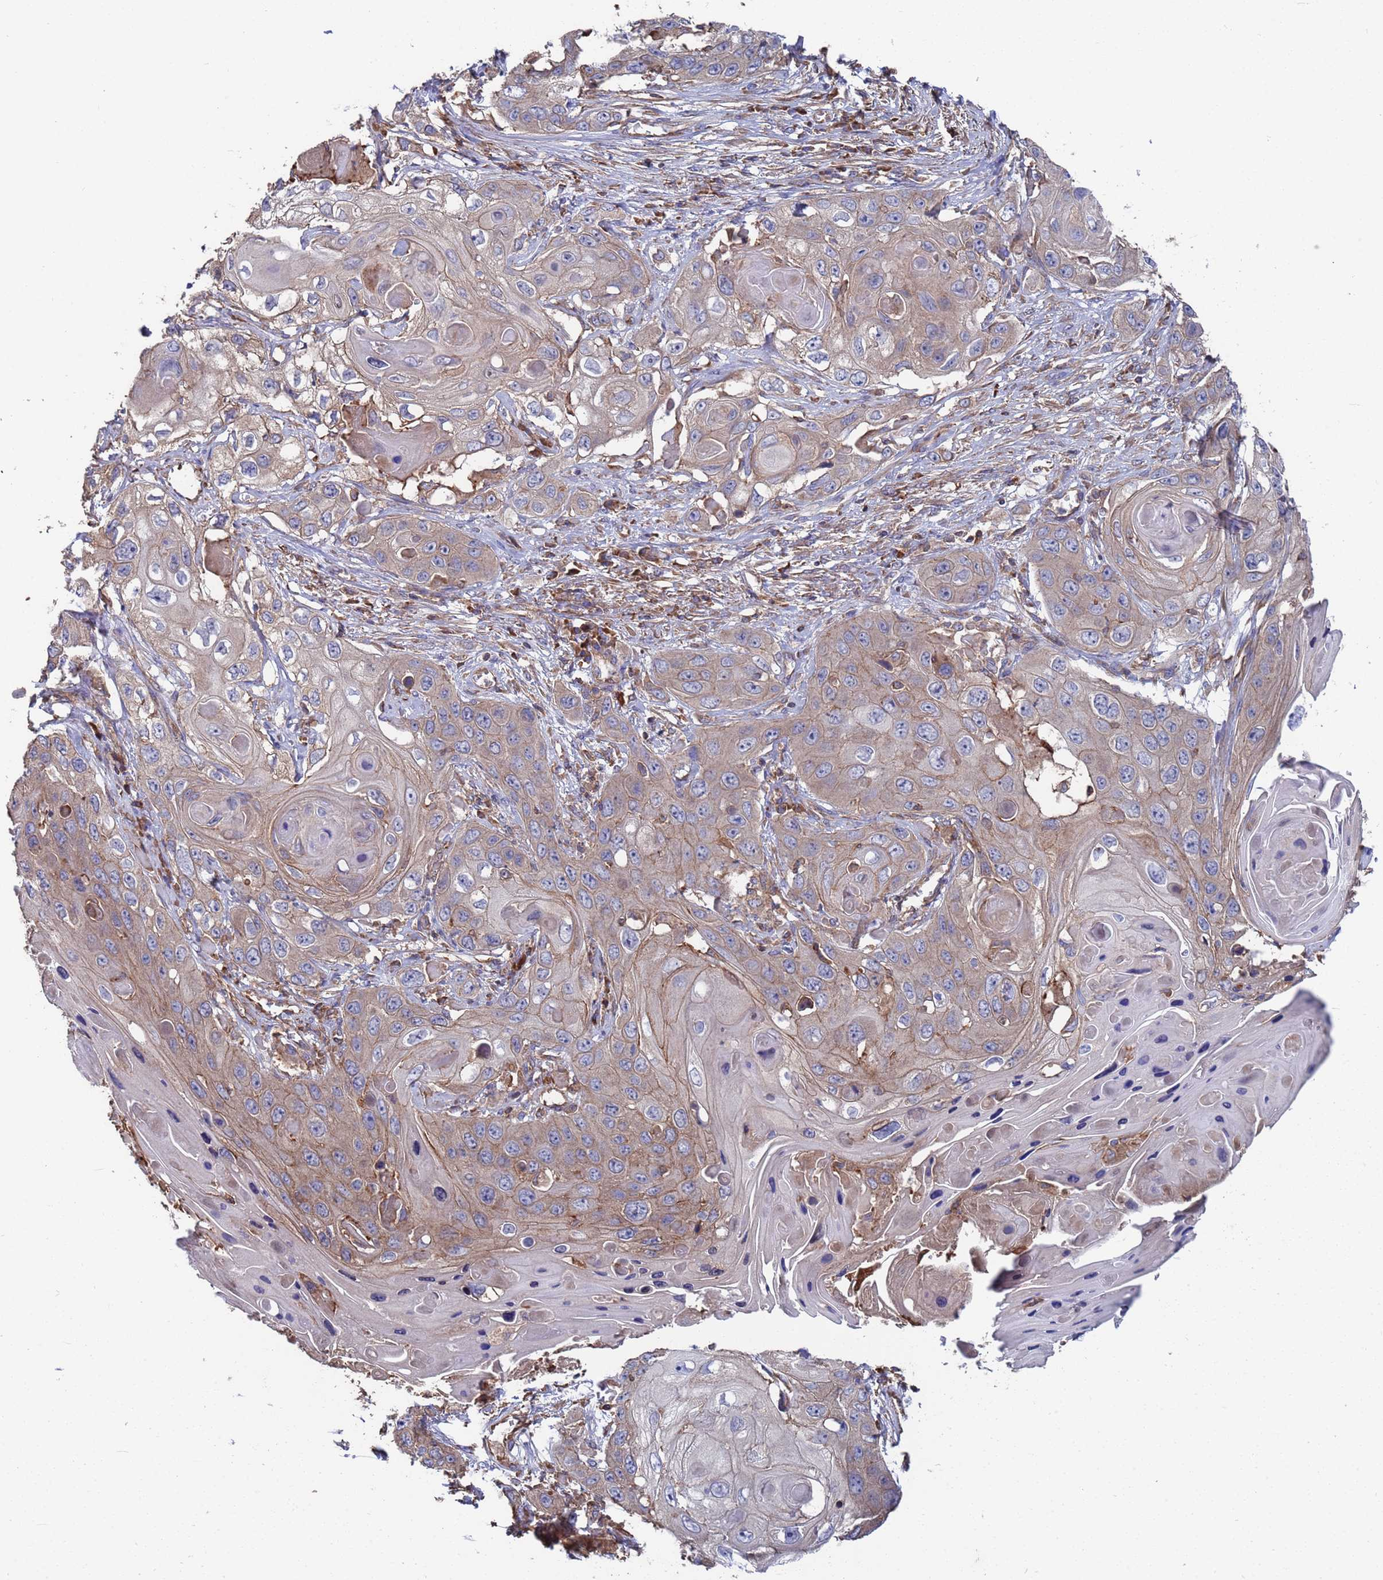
{"staining": {"intensity": "weak", "quantity": "25%-75%", "location": "cytoplasmic/membranous"}, "tissue": "skin cancer", "cell_type": "Tumor cells", "image_type": "cancer", "snomed": [{"axis": "morphology", "description": "Squamous cell carcinoma, NOS"}, {"axis": "topography", "description": "Skin"}], "caption": "Protein analysis of skin cancer tissue demonstrates weak cytoplasmic/membranous staining in approximately 25%-75% of tumor cells.", "gene": "PYCR1", "patient": {"sex": "male", "age": 55}}